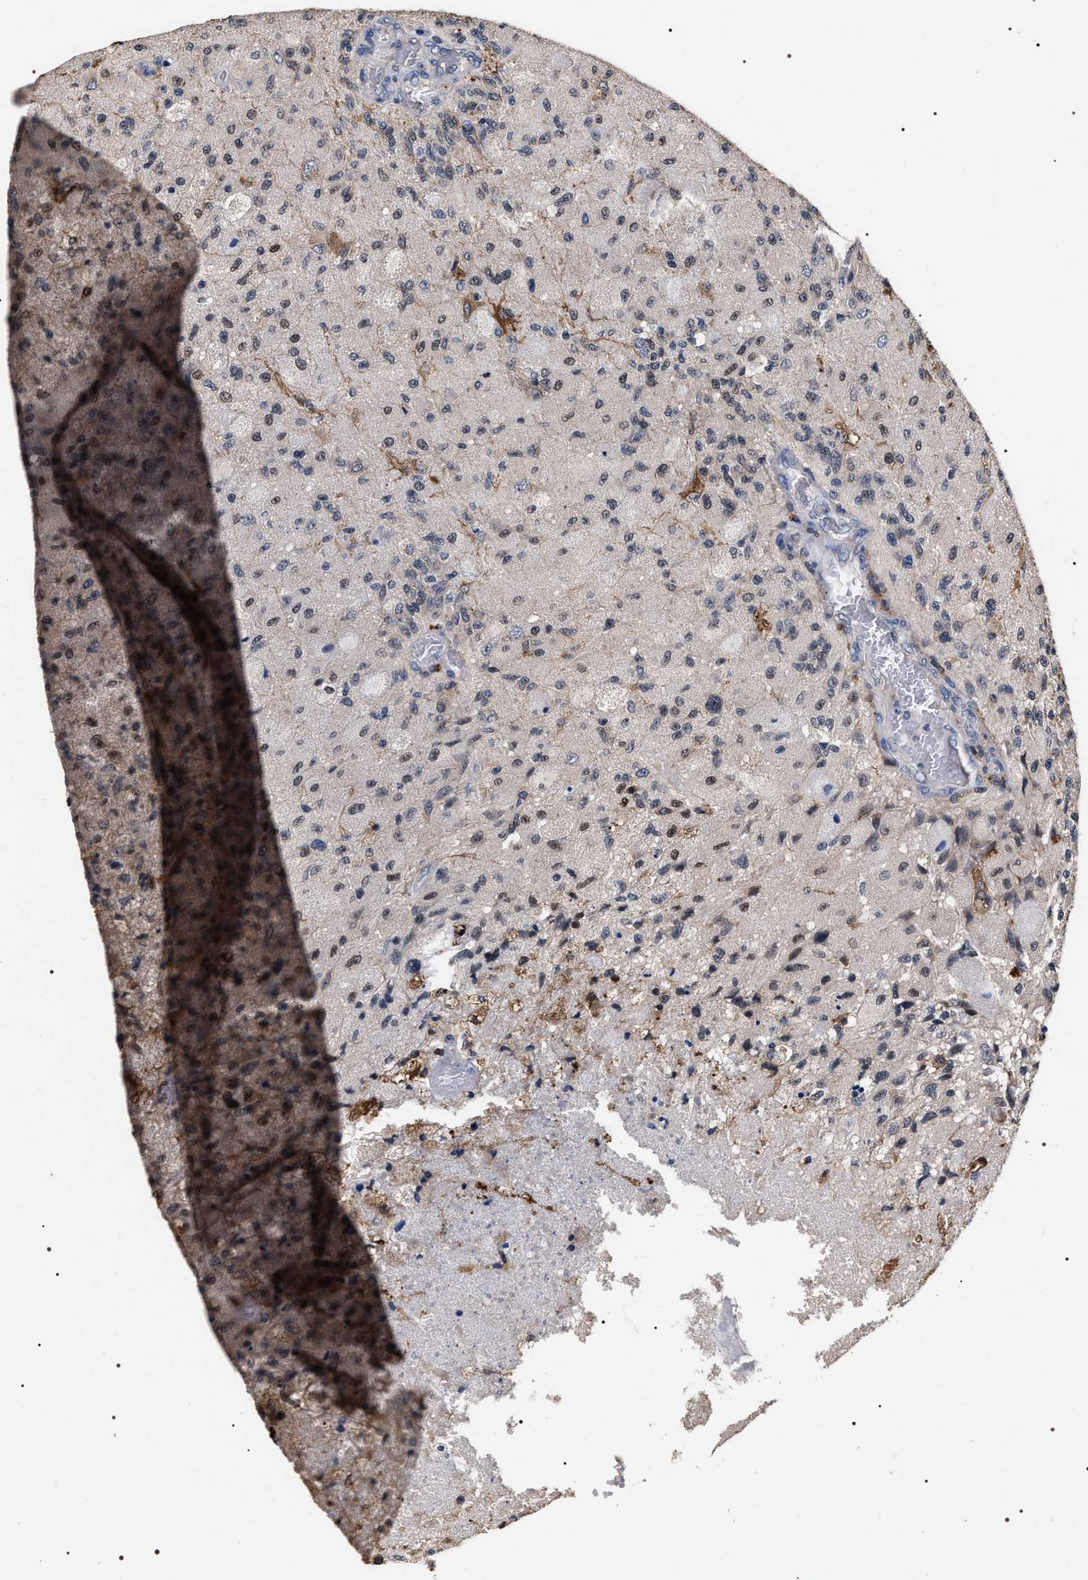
{"staining": {"intensity": "moderate", "quantity": ">75%", "location": "nuclear"}, "tissue": "glioma", "cell_type": "Tumor cells", "image_type": "cancer", "snomed": [{"axis": "morphology", "description": "Normal tissue, NOS"}, {"axis": "morphology", "description": "Glioma, malignant, High grade"}, {"axis": "topography", "description": "Cerebral cortex"}], "caption": "Moderate nuclear expression for a protein is appreciated in about >75% of tumor cells of malignant high-grade glioma using immunohistochemistry (IHC).", "gene": "UPF3A", "patient": {"sex": "male", "age": 77}}